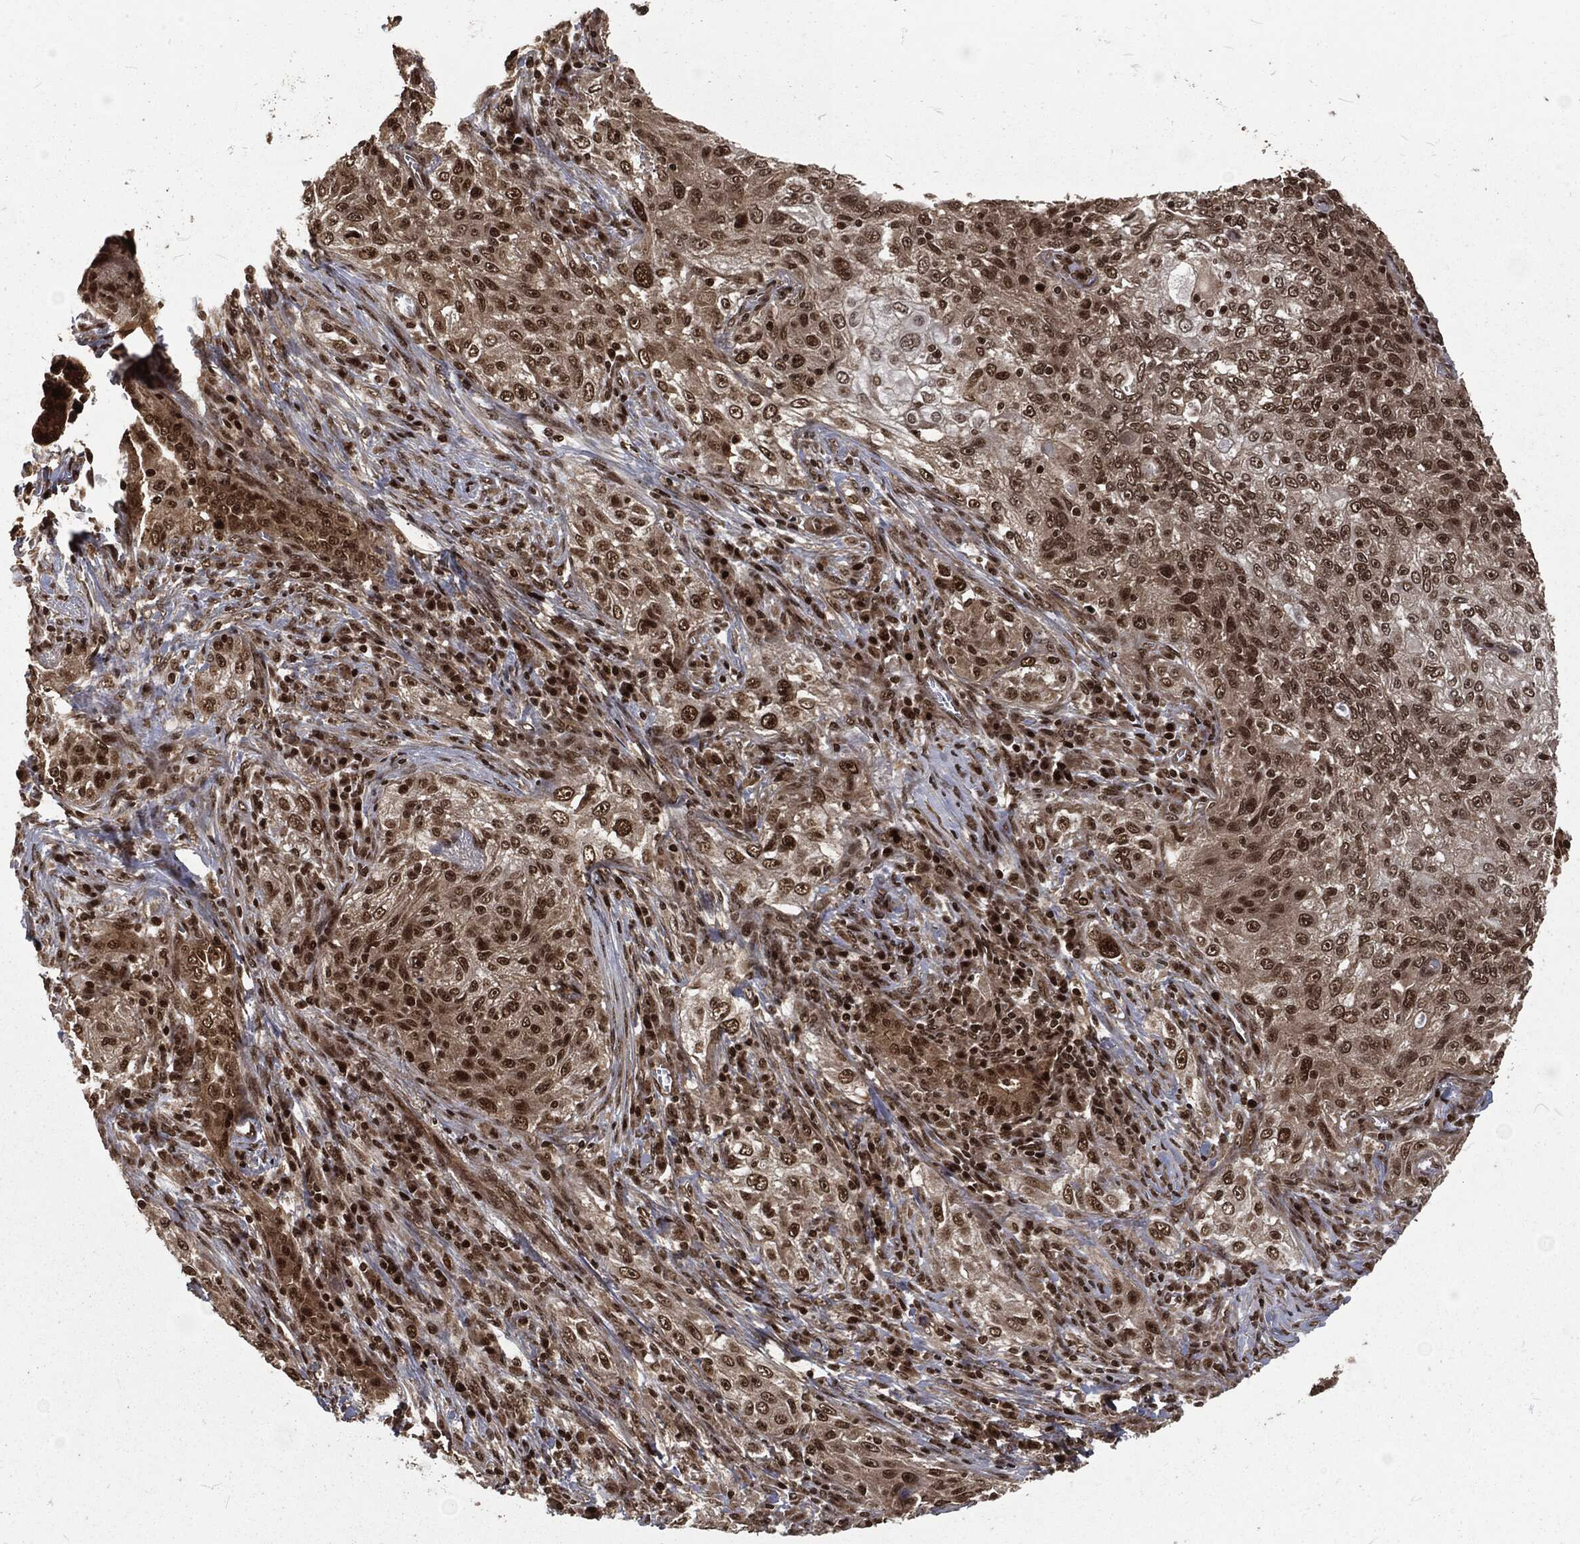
{"staining": {"intensity": "strong", "quantity": "25%-75%", "location": "nuclear"}, "tissue": "lung cancer", "cell_type": "Tumor cells", "image_type": "cancer", "snomed": [{"axis": "morphology", "description": "Squamous cell carcinoma, NOS"}, {"axis": "topography", "description": "Lung"}], "caption": "Lung cancer stained for a protein demonstrates strong nuclear positivity in tumor cells. (Stains: DAB (3,3'-diaminobenzidine) in brown, nuclei in blue, Microscopy: brightfield microscopy at high magnification).", "gene": "NGRN", "patient": {"sex": "female", "age": 69}}